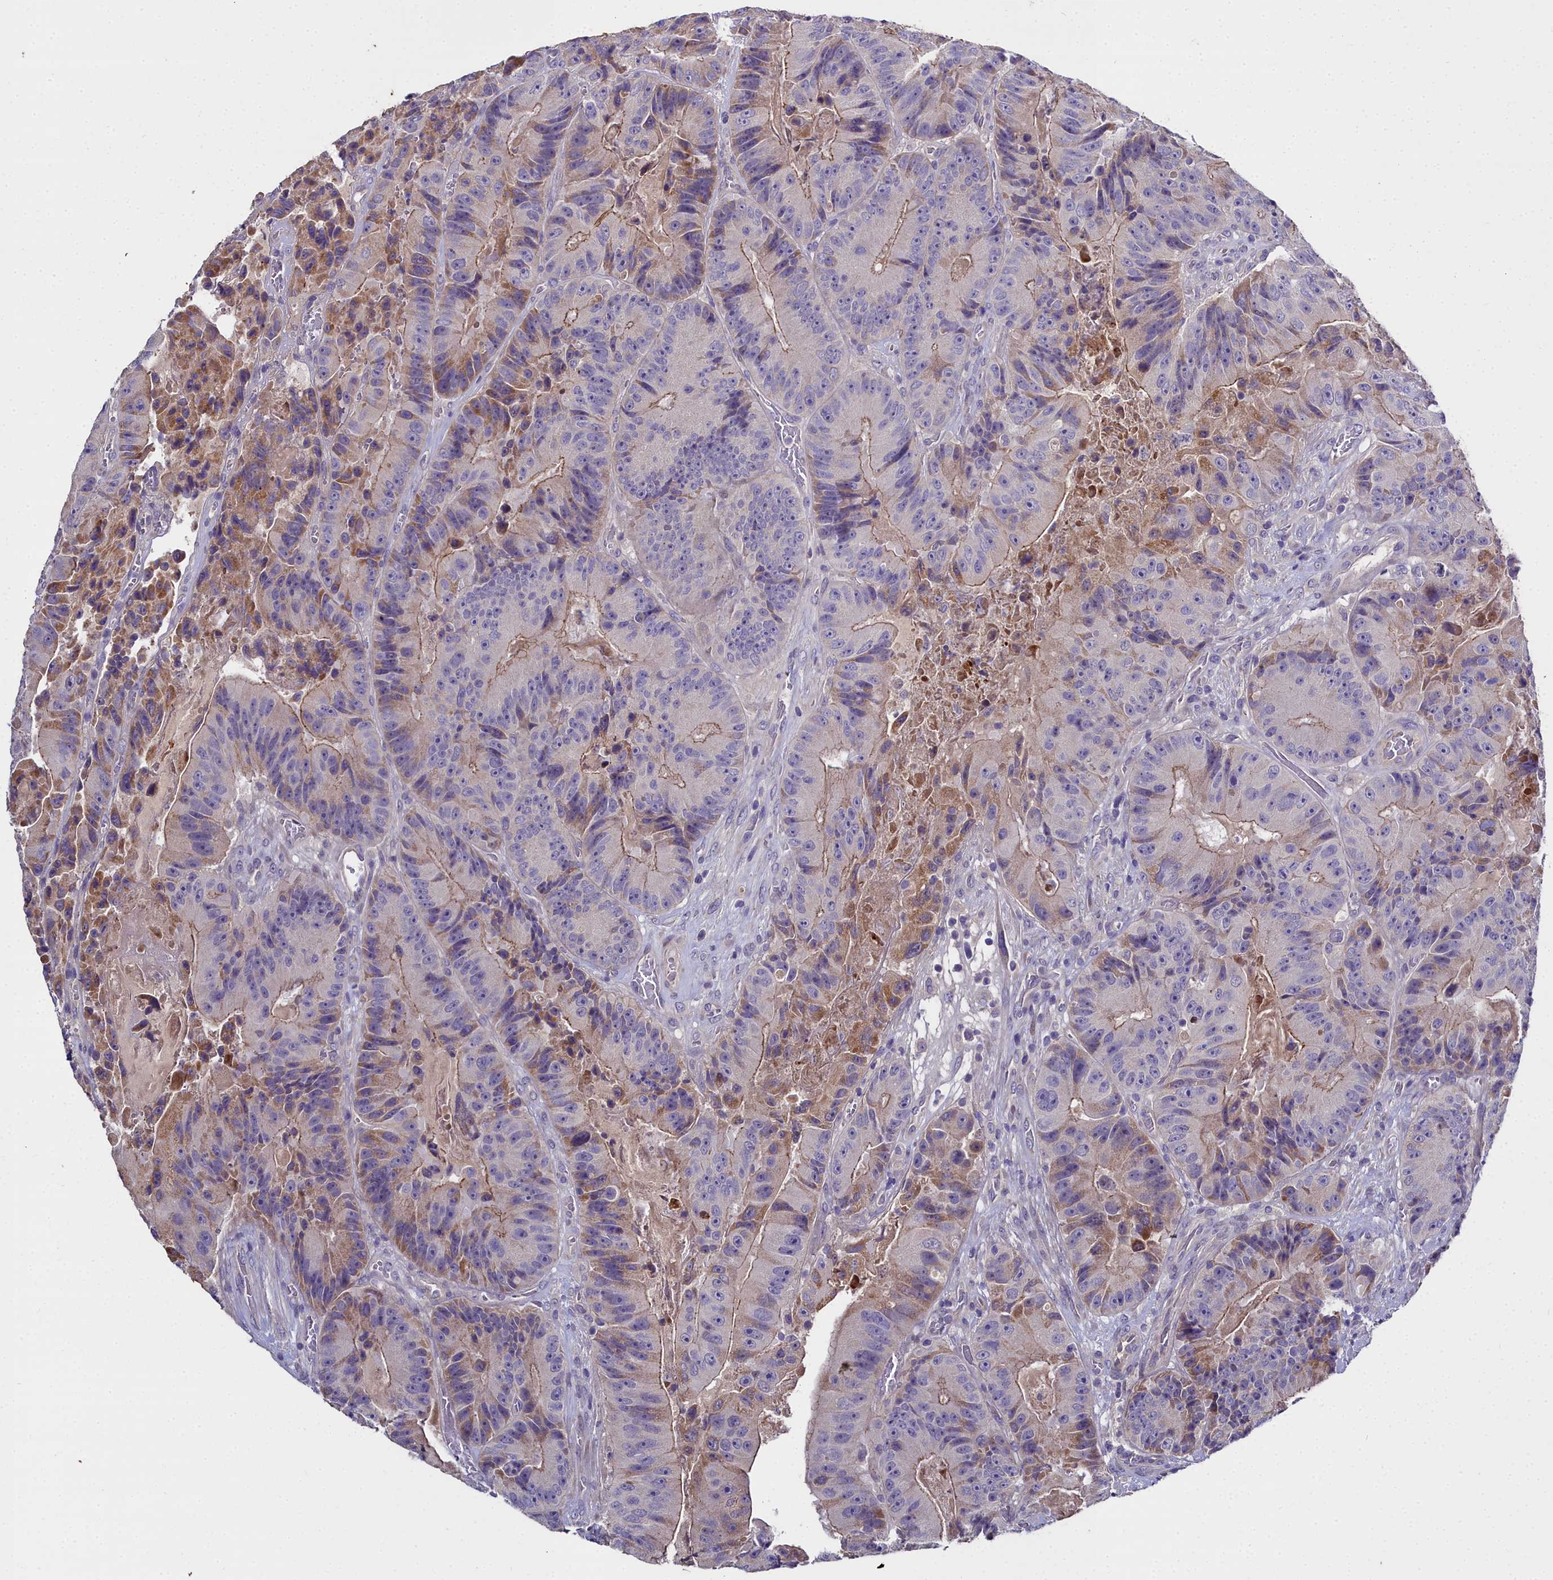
{"staining": {"intensity": "moderate", "quantity": "25%-75%", "location": "cytoplasmic/membranous"}, "tissue": "colorectal cancer", "cell_type": "Tumor cells", "image_type": "cancer", "snomed": [{"axis": "morphology", "description": "Adenocarcinoma, NOS"}, {"axis": "topography", "description": "Colon"}], "caption": "Tumor cells demonstrate medium levels of moderate cytoplasmic/membranous expression in approximately 25%-75% of cells in human colorectal adenocarcinoma.", "gene": "NT5M", "patient": {"sex": "female", "age": 86}}